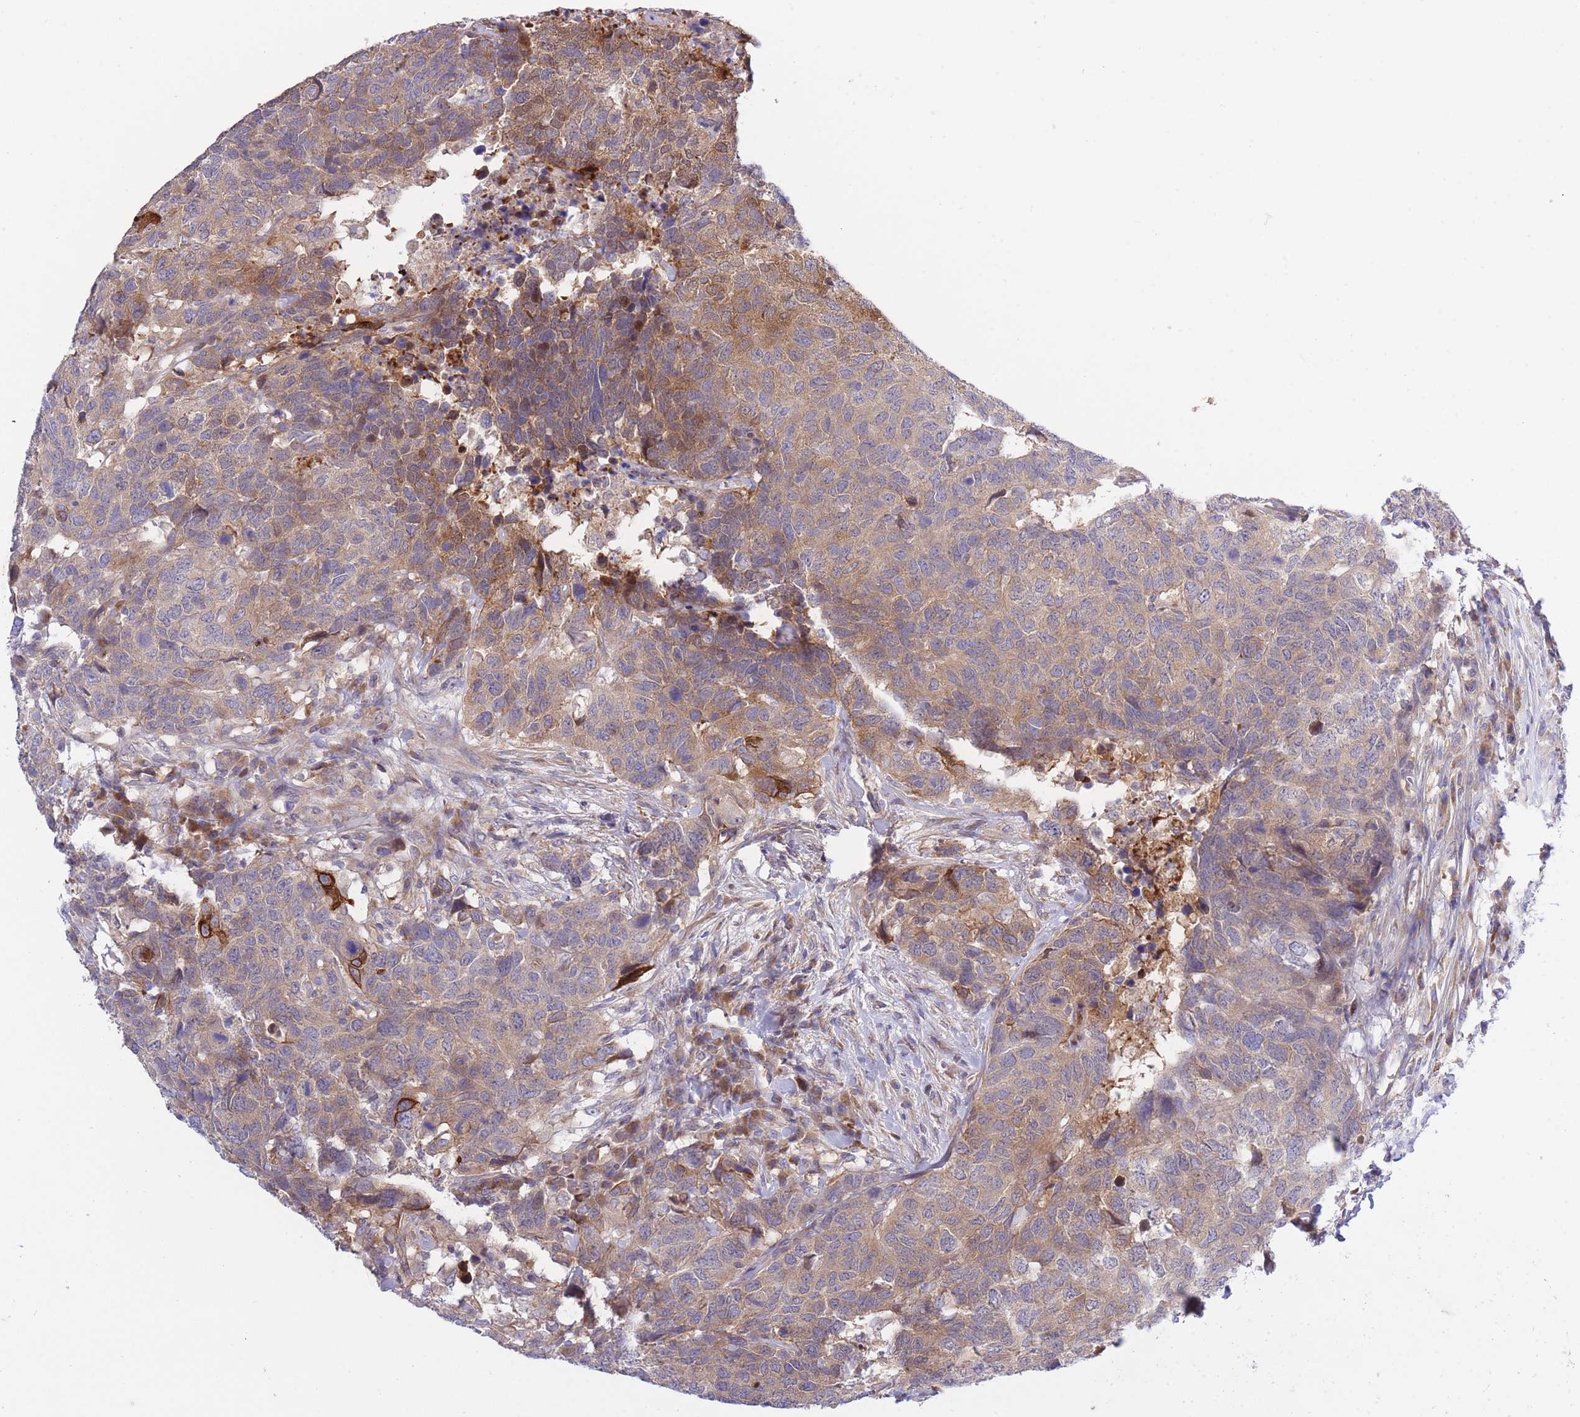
{"staining": {"intensity": "strong", "quantity": "<25%", "location": "cytoplasmic/membranous"}, "tissue": "head and neck cancer", "cell_type": "Tumor cells", "image_type": "cancer", "snomed": [{"axis": "morphology", "description": "Normal tissue, NOS"}, {"axis": "morphology", "description": "Squamous cell carcinoma, NOS"}, {"axis": "topography", "description": "Skeletal muscle"}, {"axis": "topography", "description": "Vascular tissue"}, {"axis": "topography", "description": "Peripheral nerve tissue"}, {"axis": "topography", "description": "Head-Neck"}], "caption": "This image exhibits IHC staining of head and neck squamous cell carcinoma, with medium strong cytoplasmic/membranous expression in about <25% of tumor cells.", "gene": "CHAC1", "patient": {"sex": "male", "age": 66}}